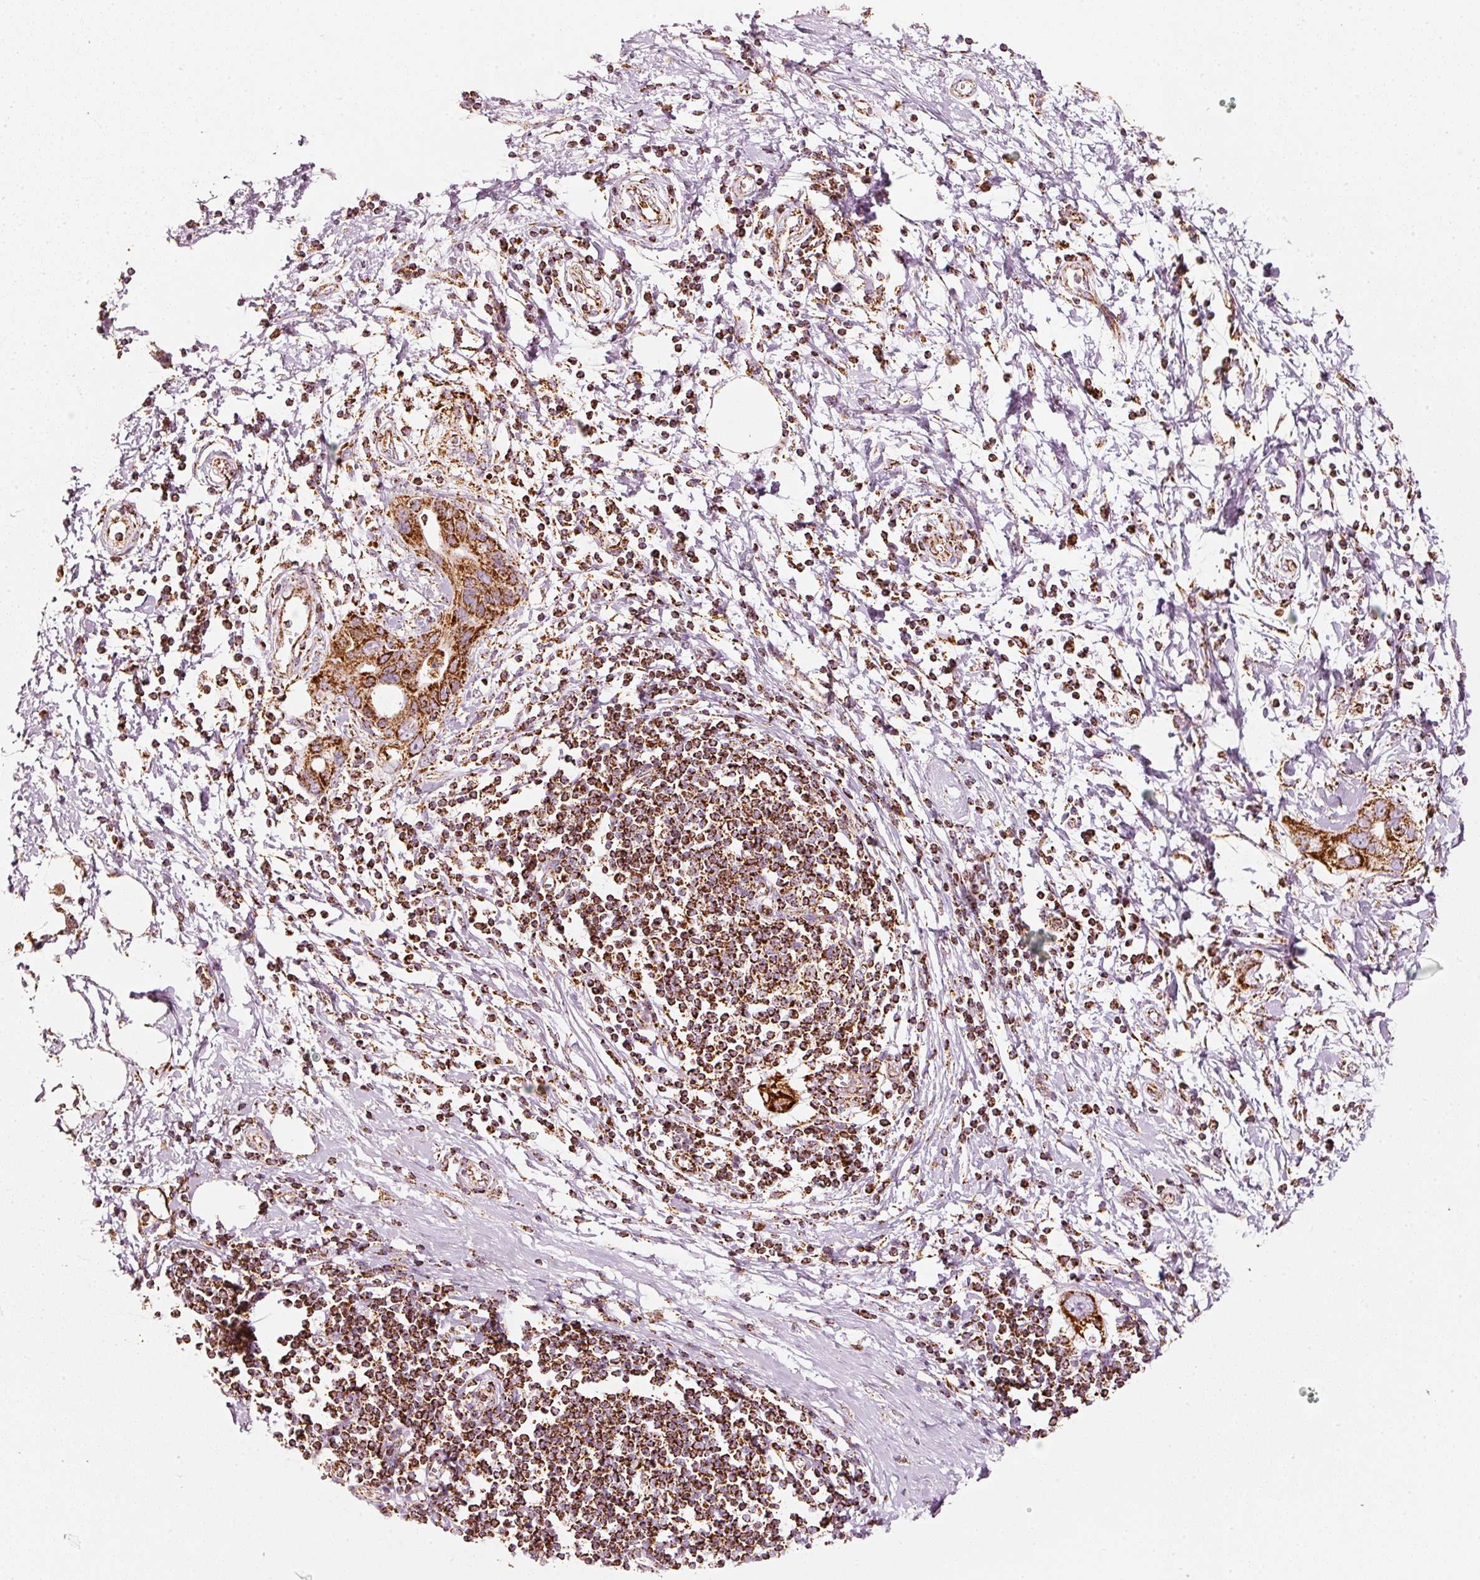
{"staining": {"intensity": "moderate", "quantity": ">75%", "location": "cytoplasmic/membranous"}, "tissue": "pancreatic cancer", "cell_type": "Tumor cells", "image_type": "cancer", "snomed": [{"axis": "morphology", "description": "Normal tissue, NOS"}, {"axis": "morphology", "description": "Adenocarcinoma, NOS"}, {"axis": "topography", "description": "Pancreas"}, {"axis": "topography", "description": "Peripheral nerve tissue"}], "caption": "A brown stain labels moderate cytoplasmic/membranous staining of a protein in human adenocarcinoma (pancreatic) tumor cells.", "gene": "UQCRC1", "patient": {"sex": "male", "age": 59}}